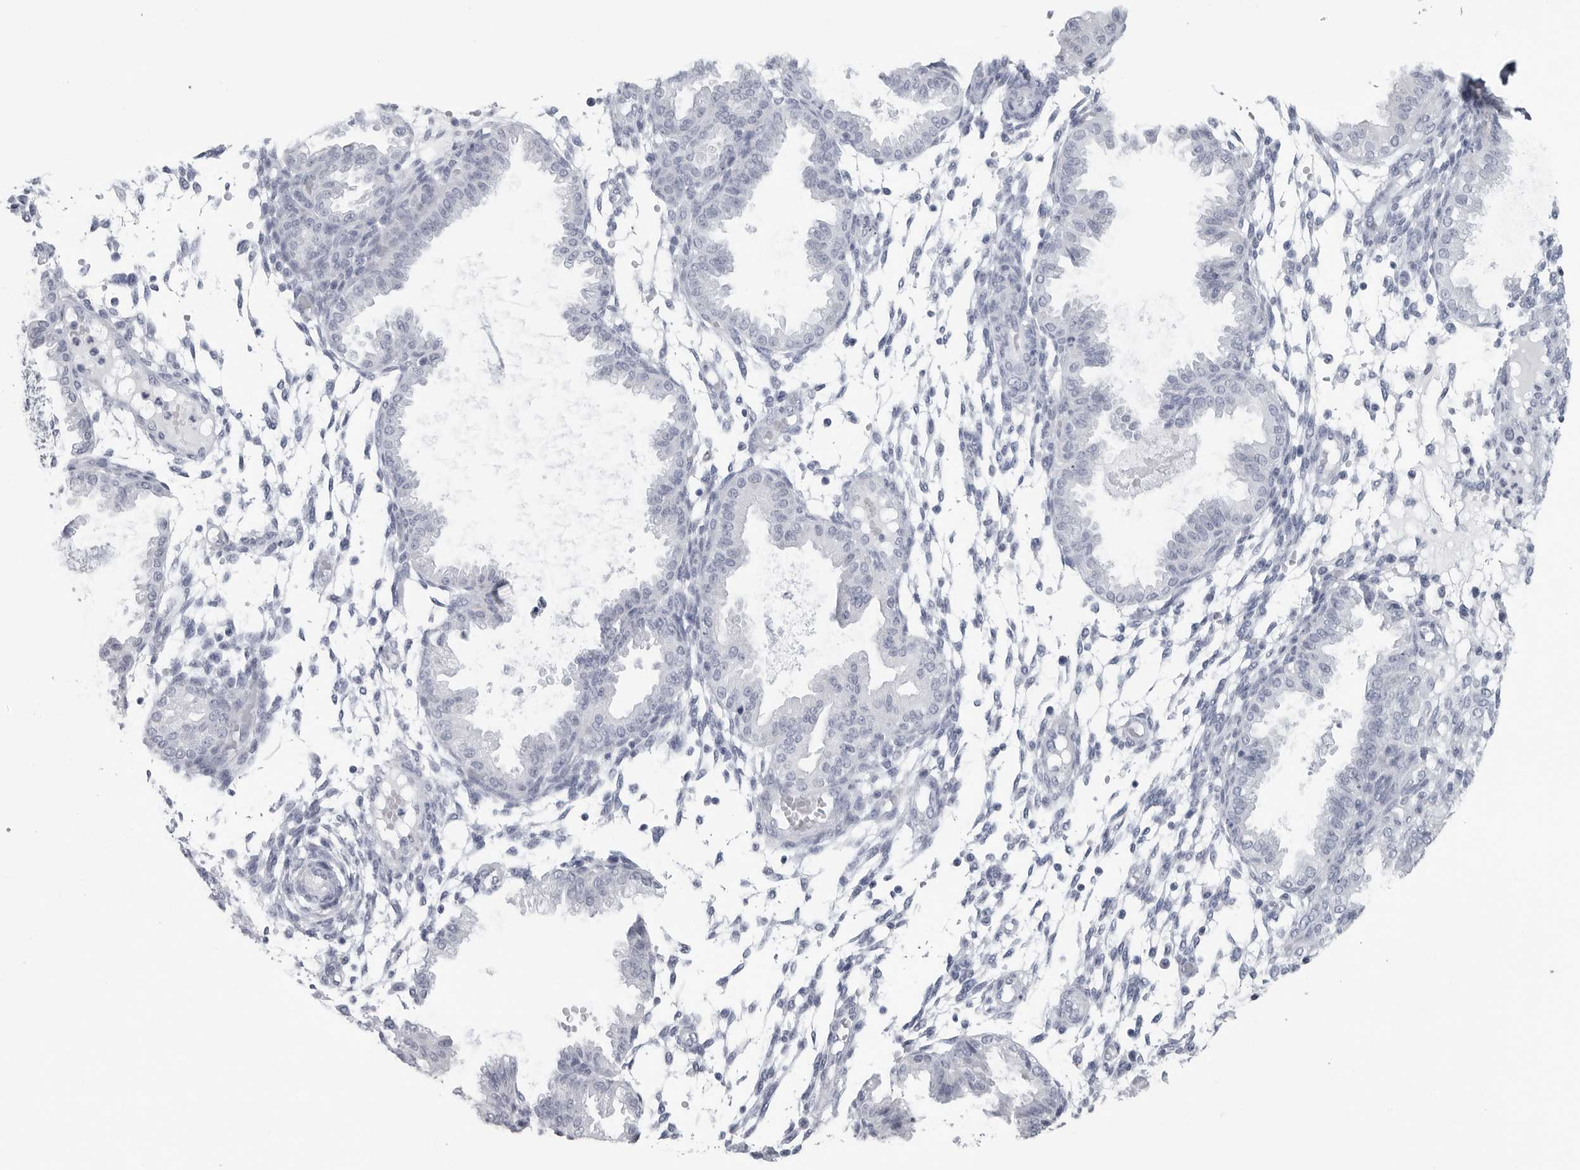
{"staining": {"intensity": "negative", "quantity": "none", "location": "none"}, "tissue": "endometrium", "cell_type": "Cells in endometrial stroma", "image_type": "normal", "snomed": [{"axis": "morphology", "description": "Normal tissue, NOS"}, {"axis": "topography", "description": "Endometrium"}], "caption": "This is a histopathology image of immunohistochemistry (IHC) staining of unremarkable endometrium, which shows no expression in cells in endometrial stroma. The staining was performed using DAB to visualize the protein expression in brown, while the nuclei were stained in blue with hematoxylin (Magnification: 20x).", "gene": "CSH1", "patient": {"sex": "female", "age": 33}}